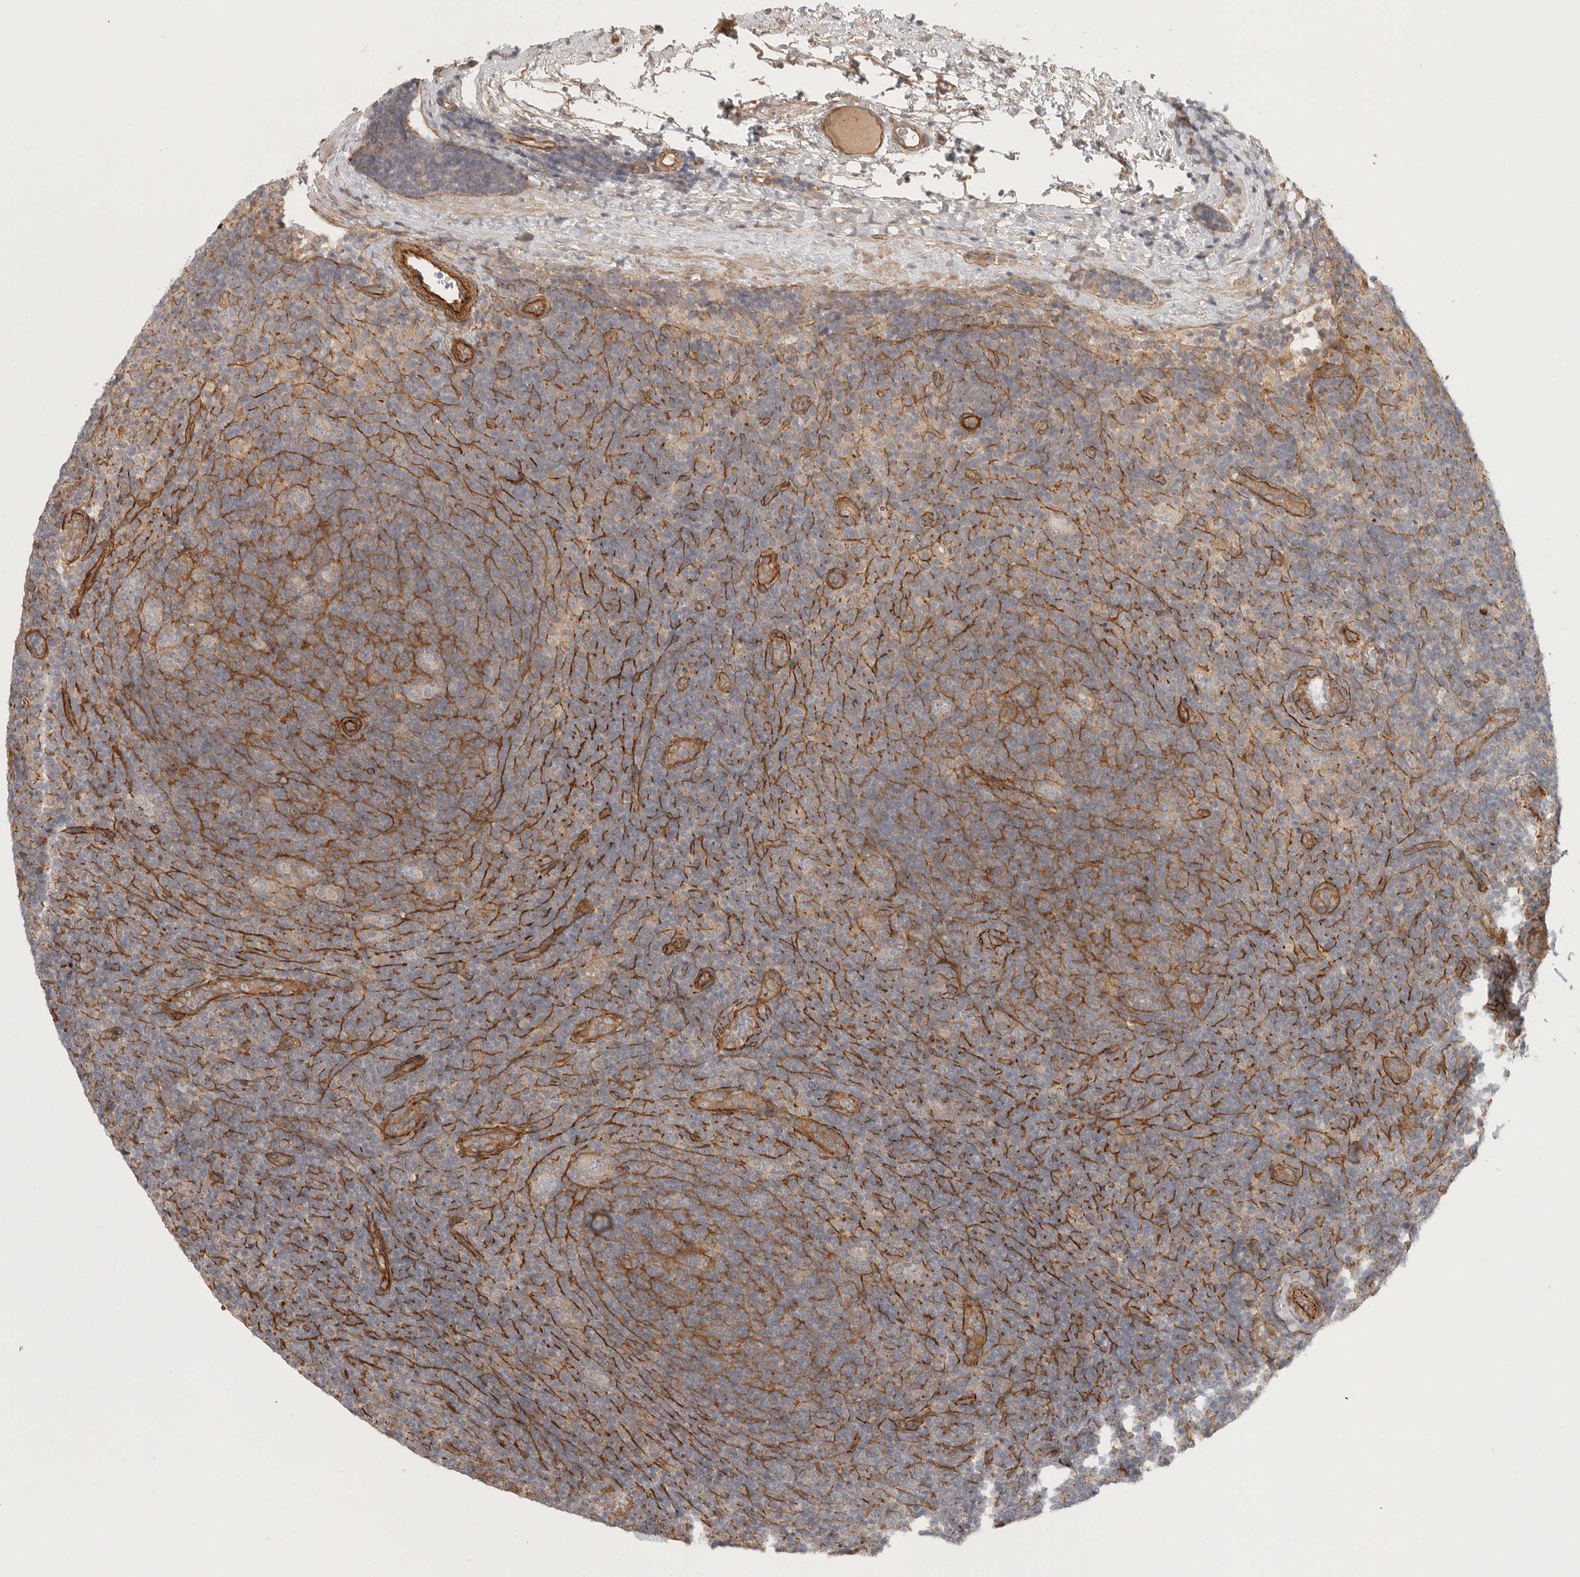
{"staining": {"intensity": "weak", "quantity": "<25%", "location": "cytoplasmic/membranous"}, "tissue": "lymphoma", "cell_type": "Tumor cells", "image_type": "cancer", "snomed": [{"axis": "morphology", "description": "Hodgkin's disease, NOS"}, {"axis": "topography", "description": "Lymph node"}], "caption": "IHC histopathology image of Hodgkin's disease stained for a protein (brown), which displays no positivity in tumor cells.", "gene": "LONRF1", "patient": {"sex": "female", "age": 57}}